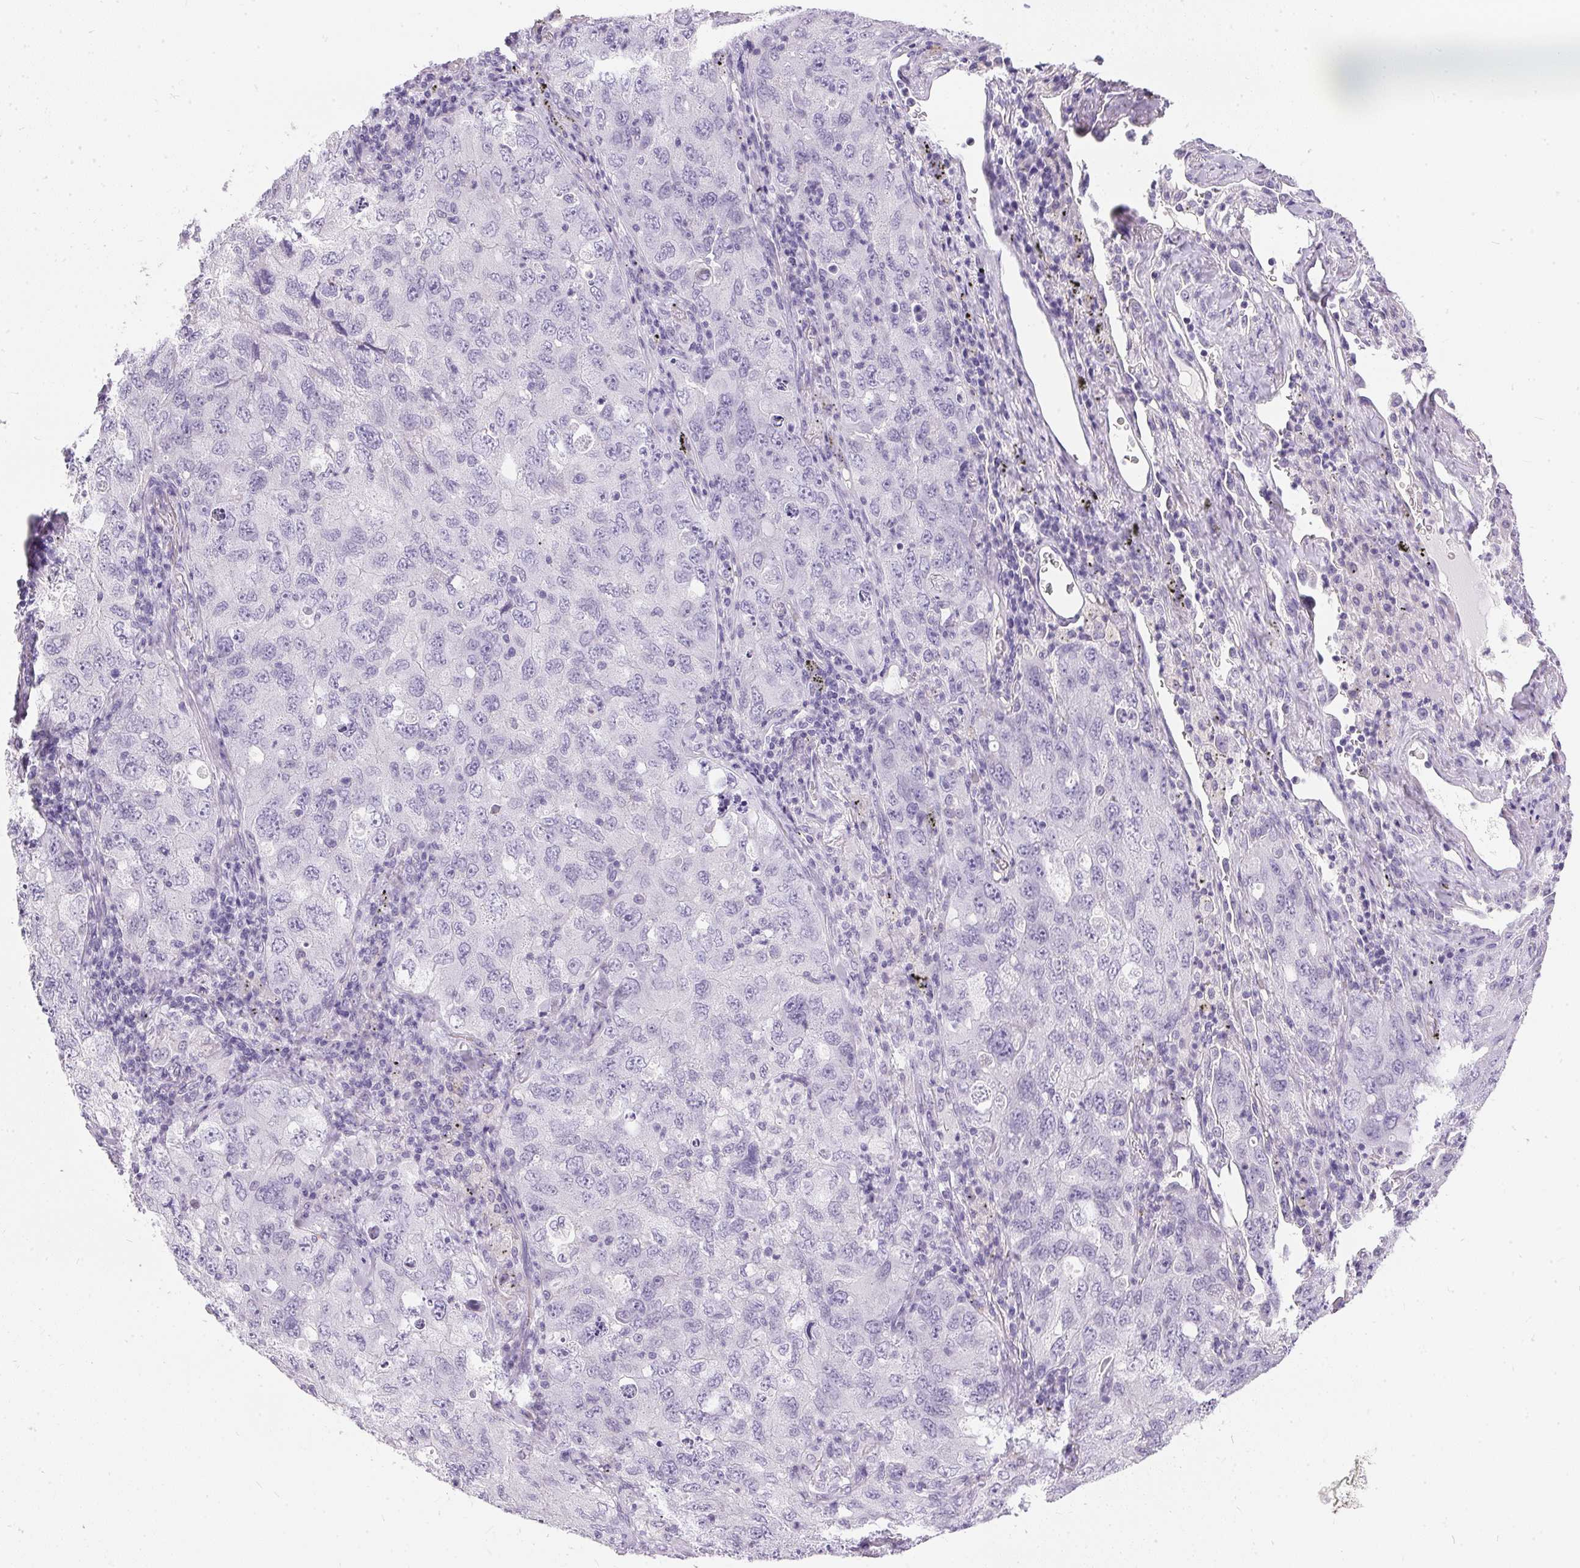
{"staining": {"intensity": "negative", "quantity": "none", "location": "none"}, "tissue": "lung cancer", "cell_type": "Tumor cells", "image_type": "cancer", "snomed": [{"axis": "morphology", "description": "Adenocarcinoma, NOS"}, {"axis": "topography", "description": "Lung"}], "caption": "IHC micrograph of neoplastic tissue: lung adenocarcinoma stained with DAB shows no significant protein staining in tumor cells.", "gene": "GBP6", "patient": {"sex": "female", "age": 57}}